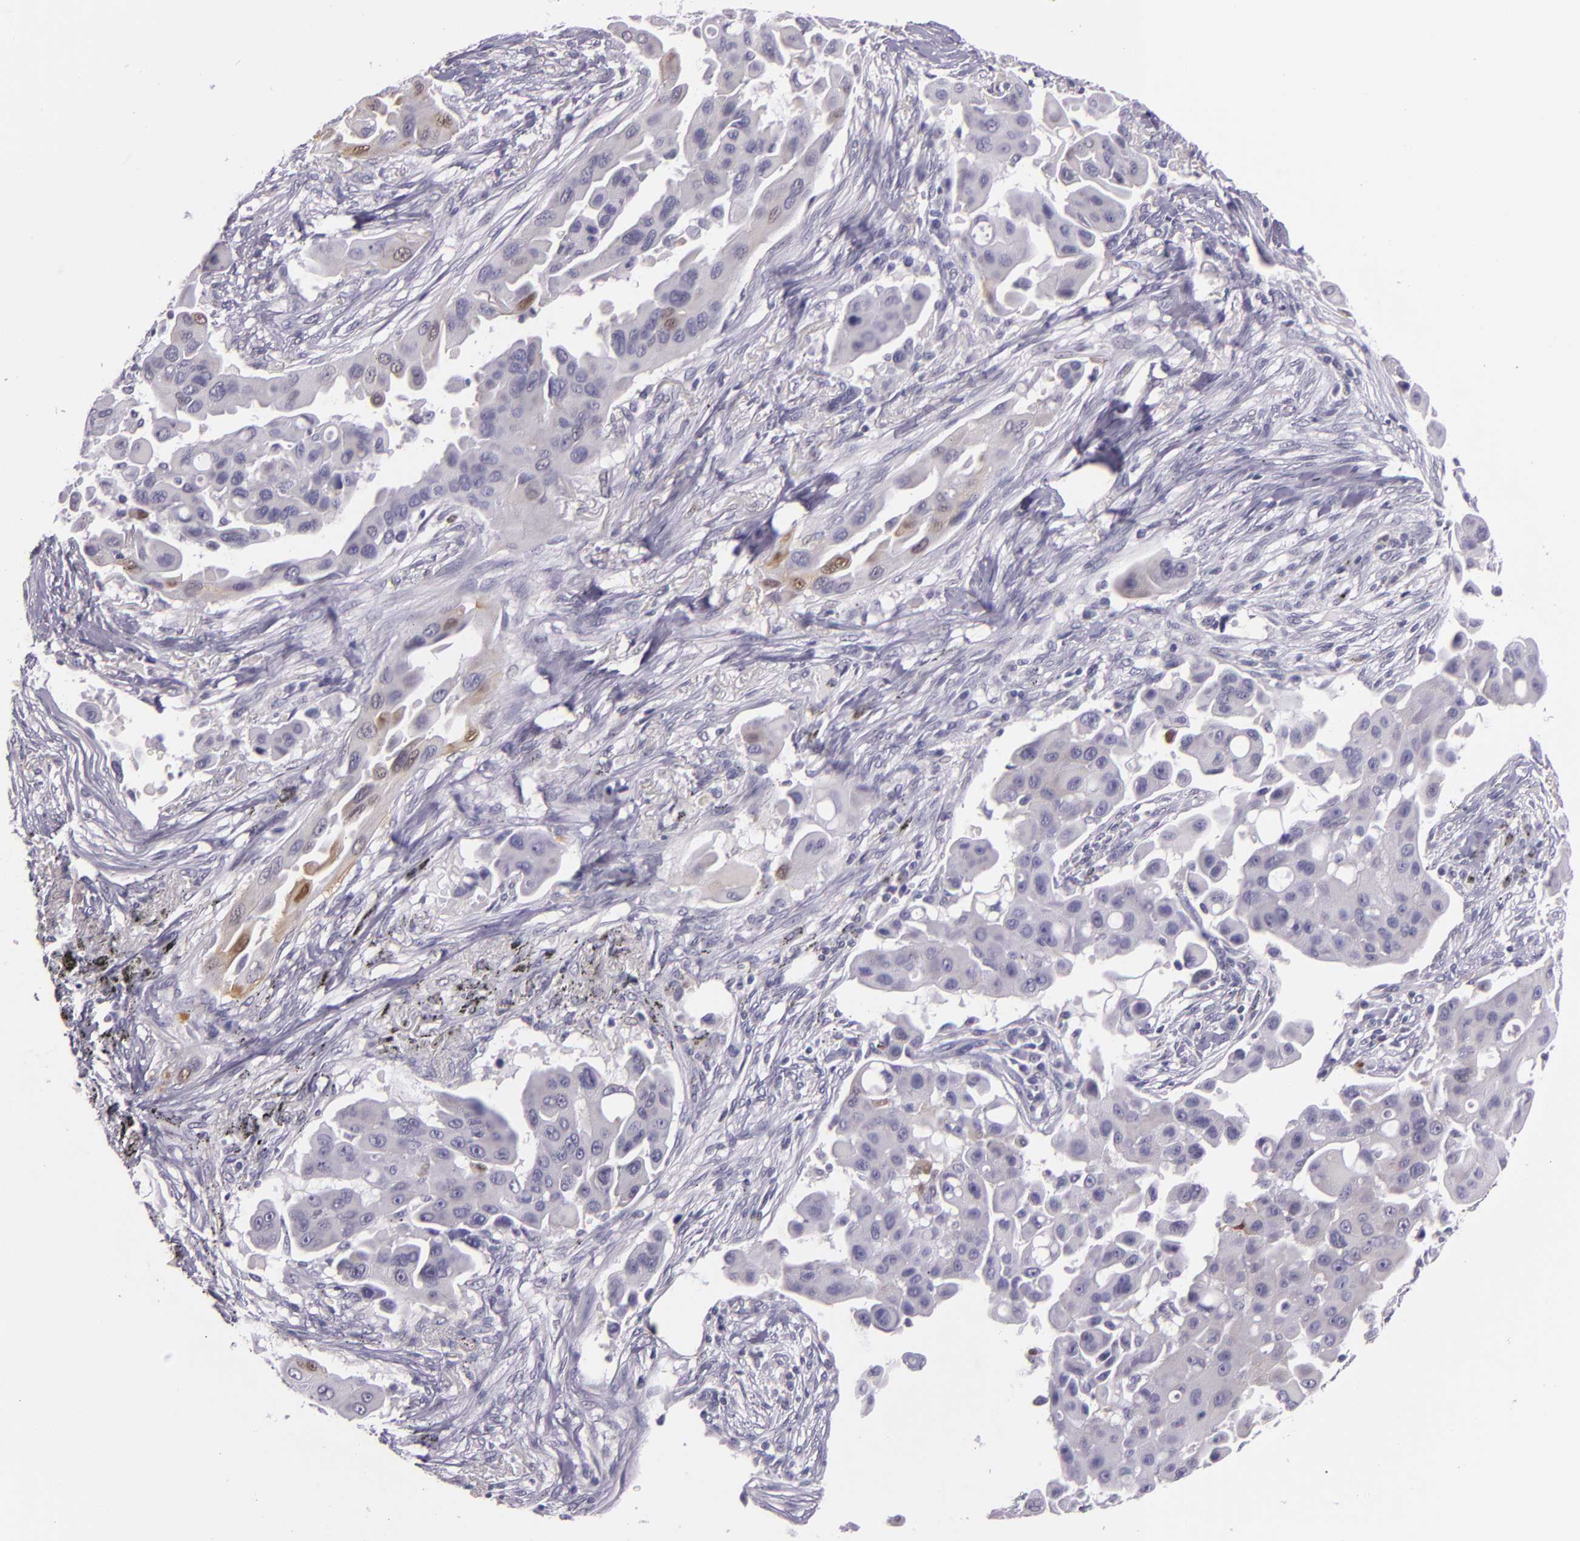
{"staining": {"intensity": "weak", "quantity": "<25%", "location": "nuclear"}, "tissue": "lung cancer", "cell_type": "Tumor cells", "image_type": "cancer", "snomed": [{"axis": "morphology", "description": "Adenocarcinoma, NOS"}, {"axis": "topography", "description": "Lung"}], "caption": "Immunohistochemistry (IHC) photomicrograph of human lung adenocarcinoma stained for a protein (brown), which shows no positivity in tumor cells.", "gene": "MT1A", "patient": {"sex": "male", "age": 68}}